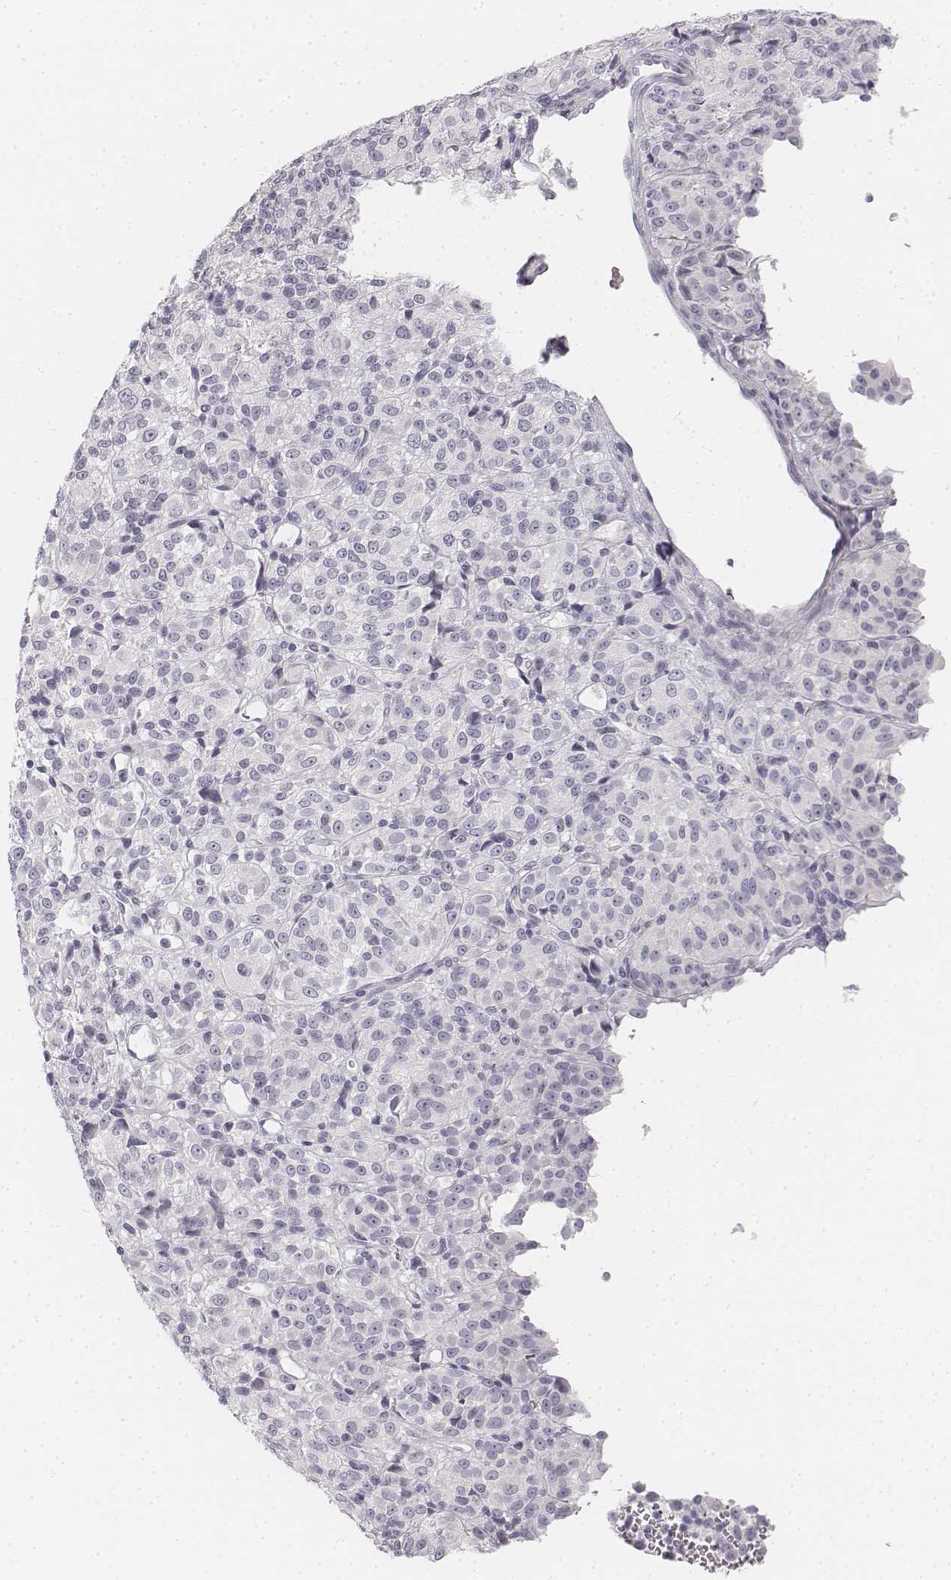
{"staining": {"intensity": "negative", "quantity": "none", "location": "none"}, "tissue": "melanoma", "cell_type": "Tumor cells", "image_type": "cancer", "snomed": [{"axis": "morphology", "description": "Malignant melanoma, Metastatic site"}, {"axis": "topography", "description": "Brain"}], "caption": "Immunohistochemistry of melanoma demonstrates no staining in tumor cells.", "gene": "DSG4", "patient": {"sex": "female", "age": 56}}